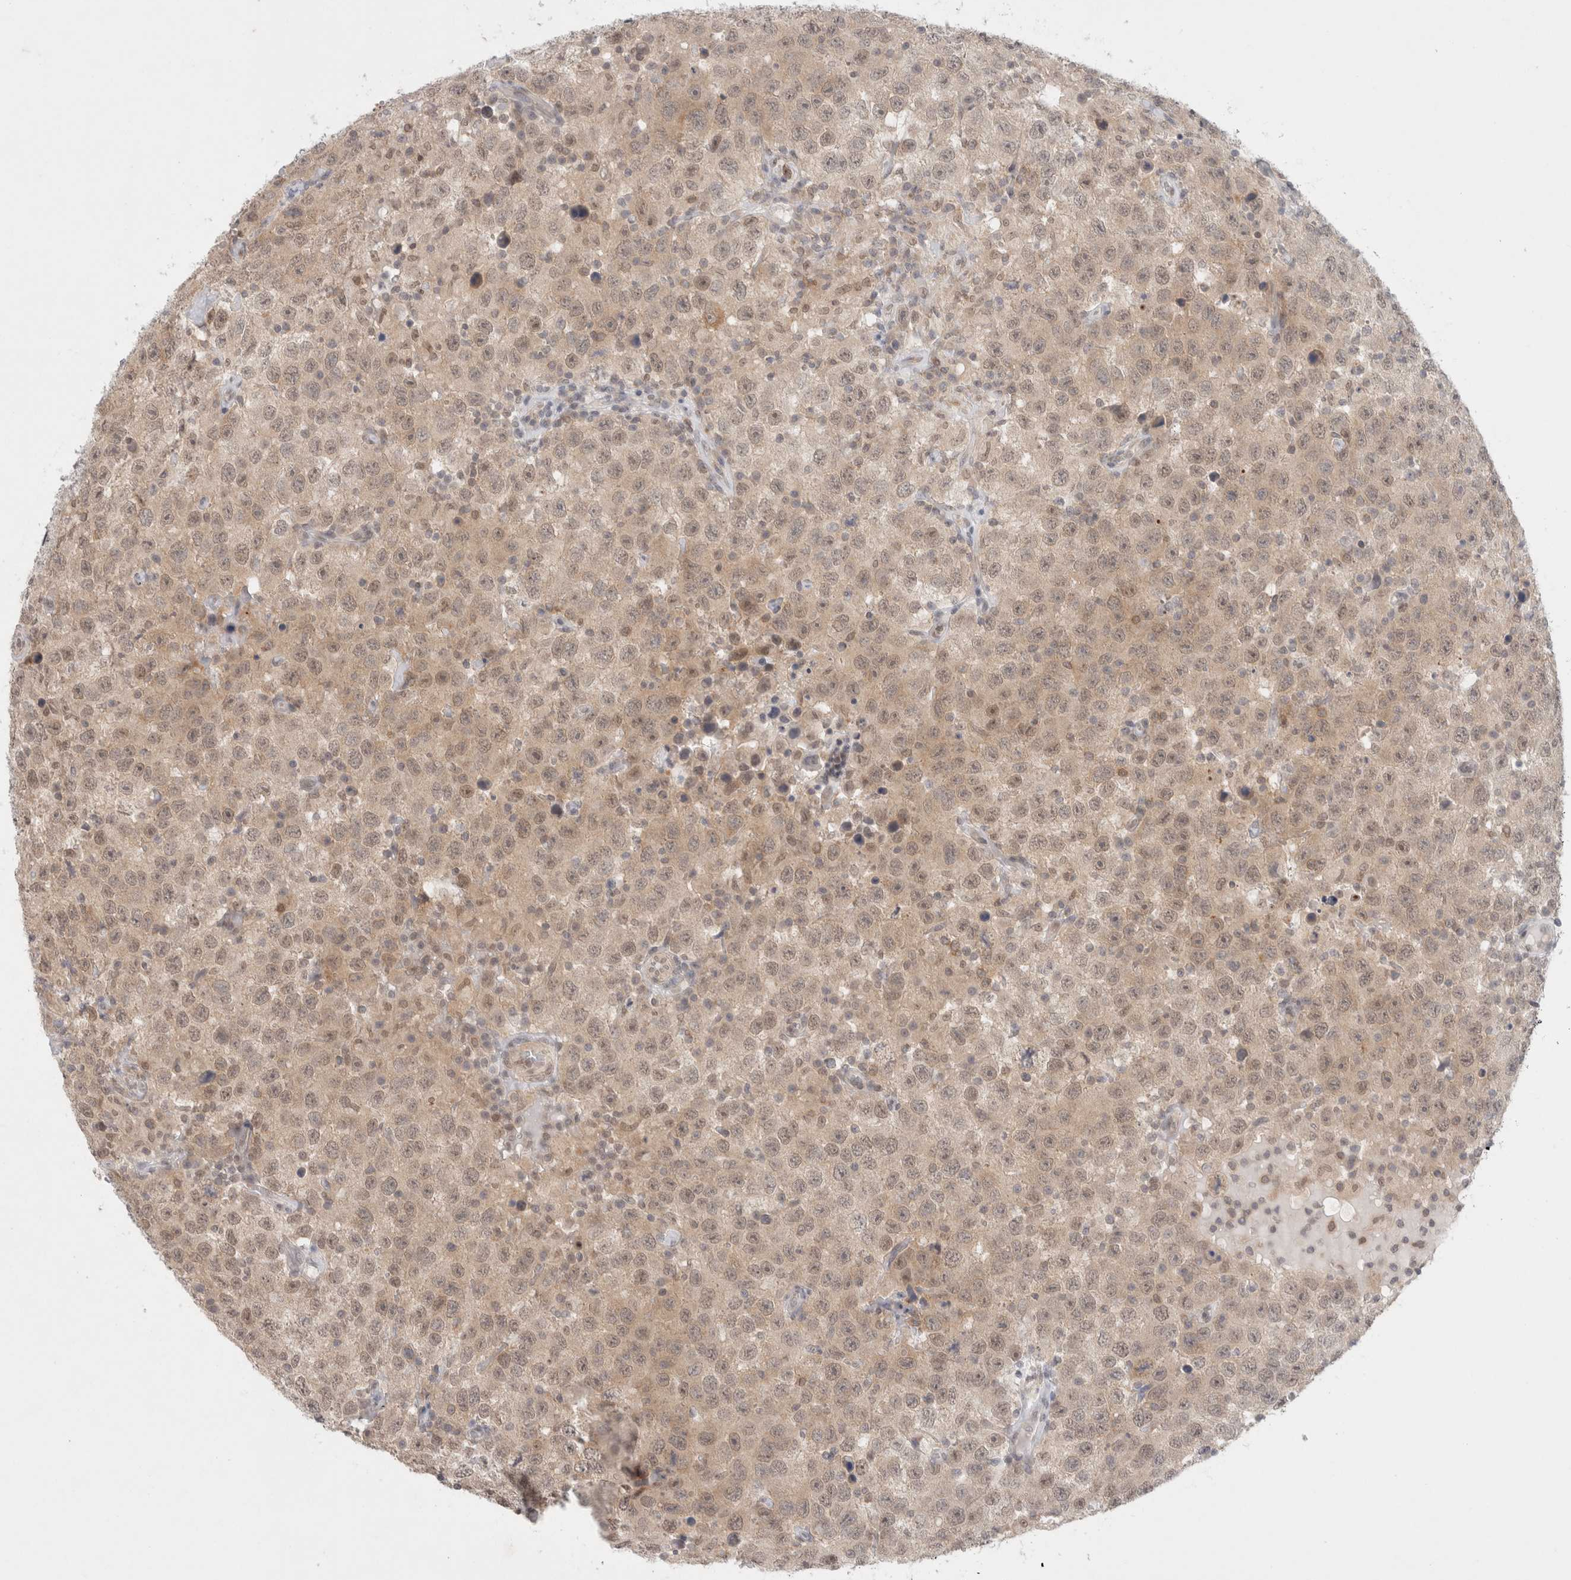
{"staining": {"intensity": "weak", "quantity": "<25%", "location": "cytoplasmic/membranous,nuclear"}, "tissue": "testis cancer", "cell_type": "Tumor cells", "image_type": "cancer", "snomed": [{"axis": "morphology", "description": "Seminoma, NOS"}, {"axis": "topography", "description": "Testis"}], "caption": "Immunohistochemistry (IHC) of human seminoma (testis) exhibits no staining in tumor cells.", "gene": "FBXO42", "patient": {"sex": "male", "age": 41}}